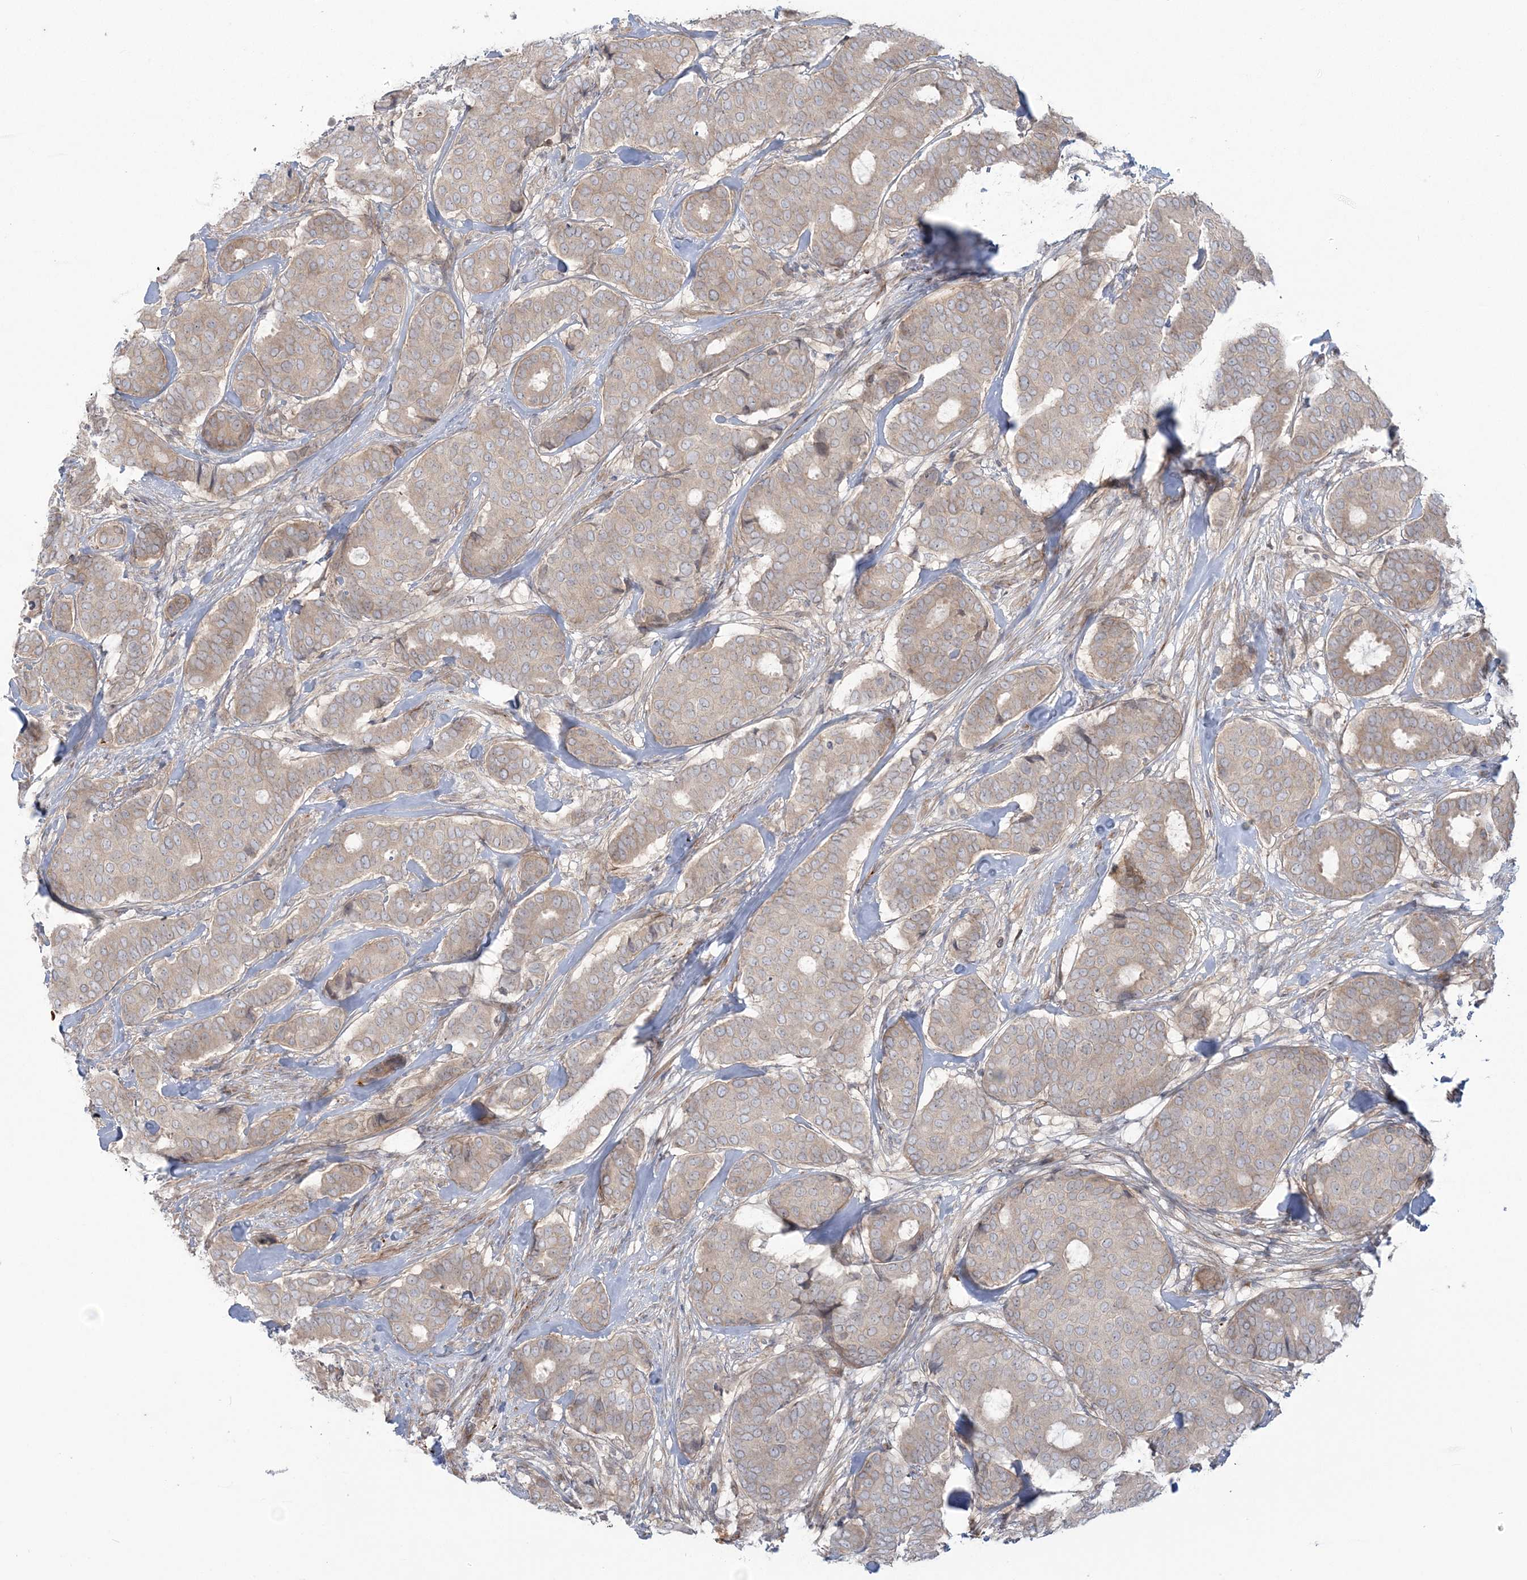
{"staining": {"intensity": "weak", "quantity": ">75%", "location": "cytoplasmic/membranous"}, "tissue": "breast cancer", "cell_type": "Tumor cells", "image_type": "cancer", "snomed": [{"axis": "morphology", "description": "Duct carcinoma"}, {"axis": "topography", "description": "Breast"}], "caption": "Protein staining reveals weak cytoplasmic/membranous staining in approximately >75% of tumor cells in breast cancer (infiltrating ductal carcinoma).", "gene": "NUDT9", "patient": {"sex": "female", "age": 75}}